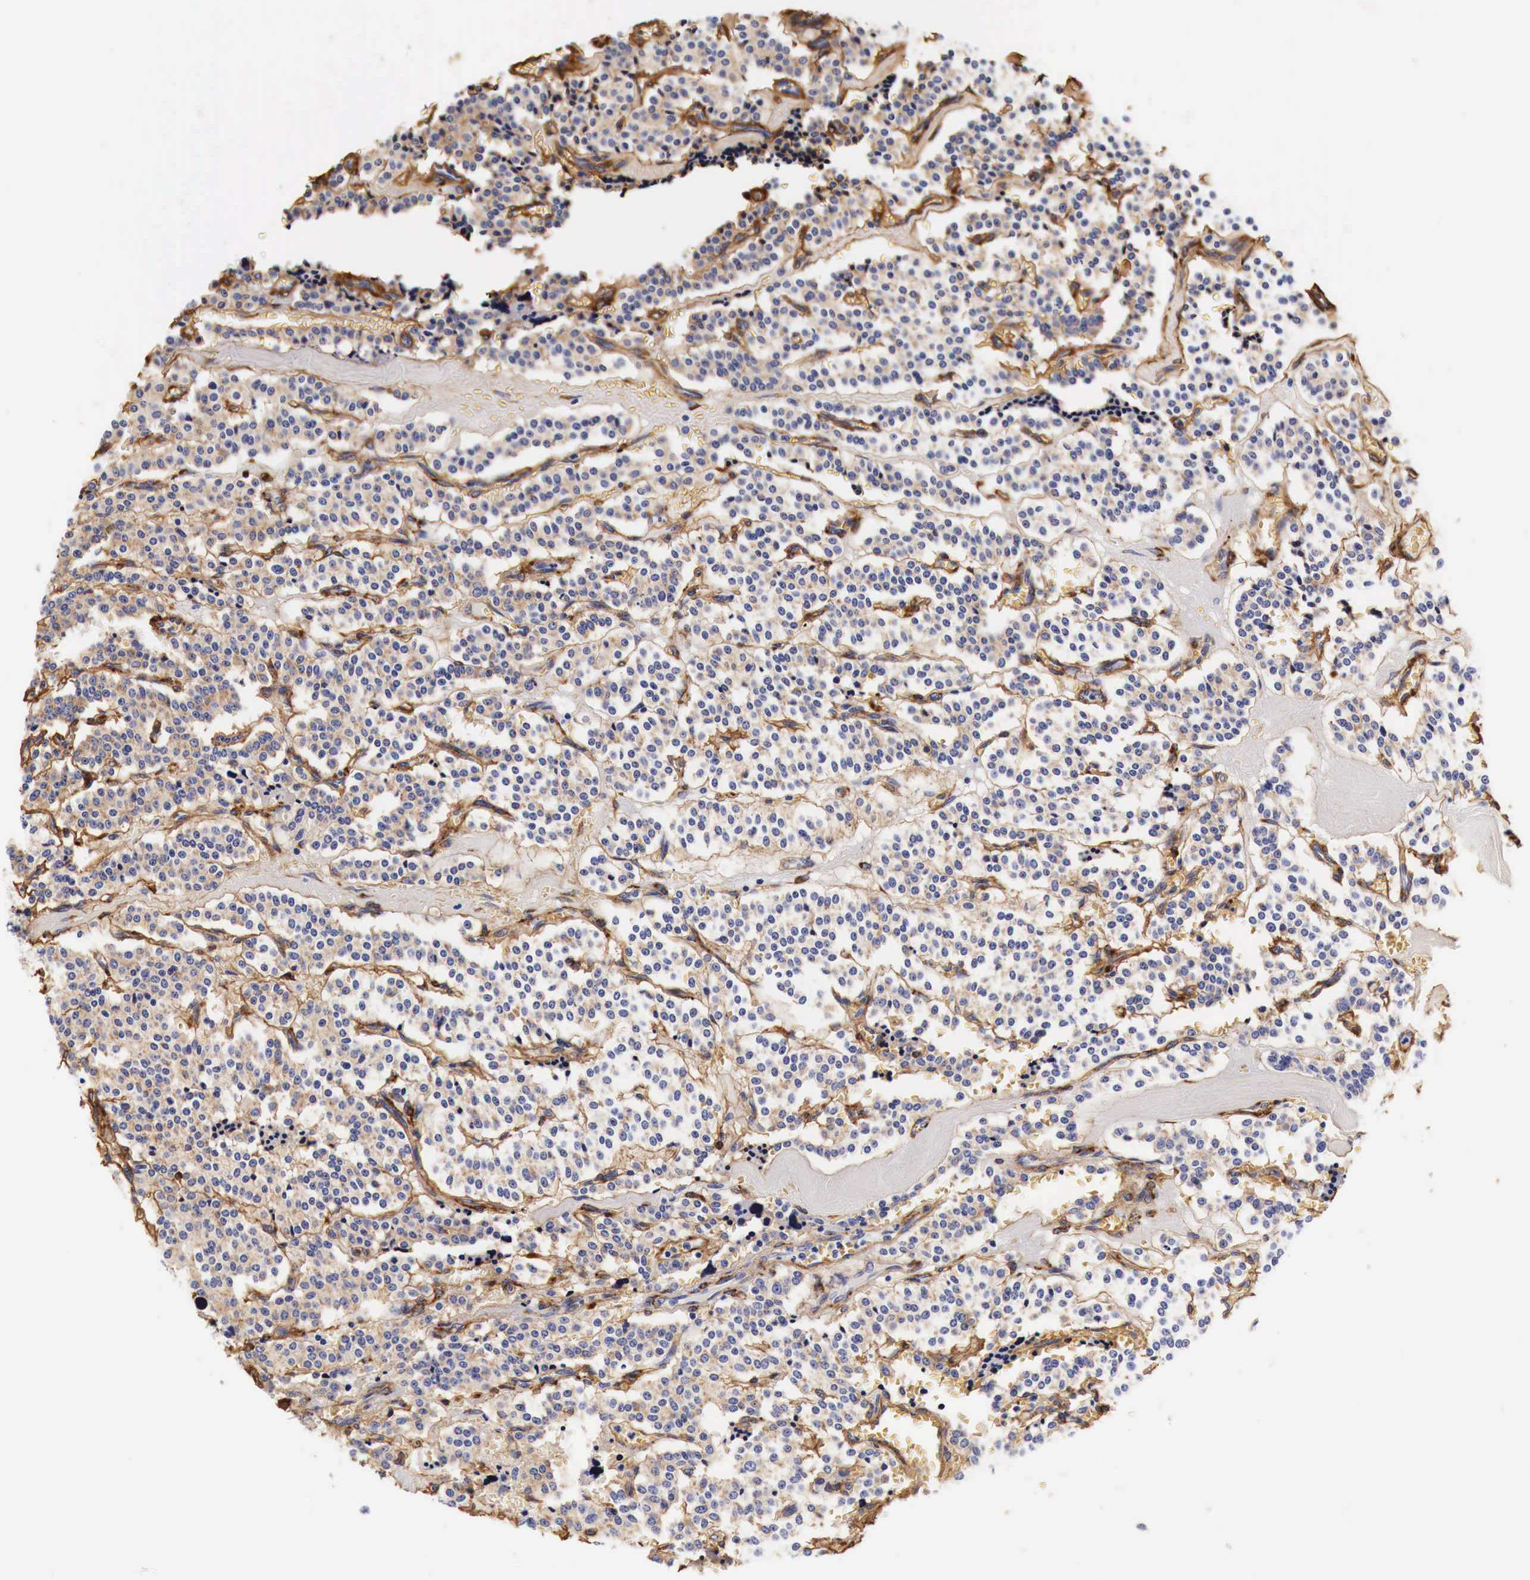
{"staining": {"intensity": "negative", "quantity": "none", "location": "none"}, "tissue": "carcinoid", "cell_type": "Tumor cells", "image_type": "cancer", "snomed": [{"axis": "morphology", "description": "Carcinoid, malignant, NOS"}, {"axis": "topography", "description": "Bronchus"}], "caption": "DAB immunohistochemical staining of carcinoid exhibits no significant staining in tumor cells. (Immunohistochemistry (ihc), brightfield microscopy, high magnification).", "gene": "LAMB2", "patient": {"sex": "male", "age": 55}}